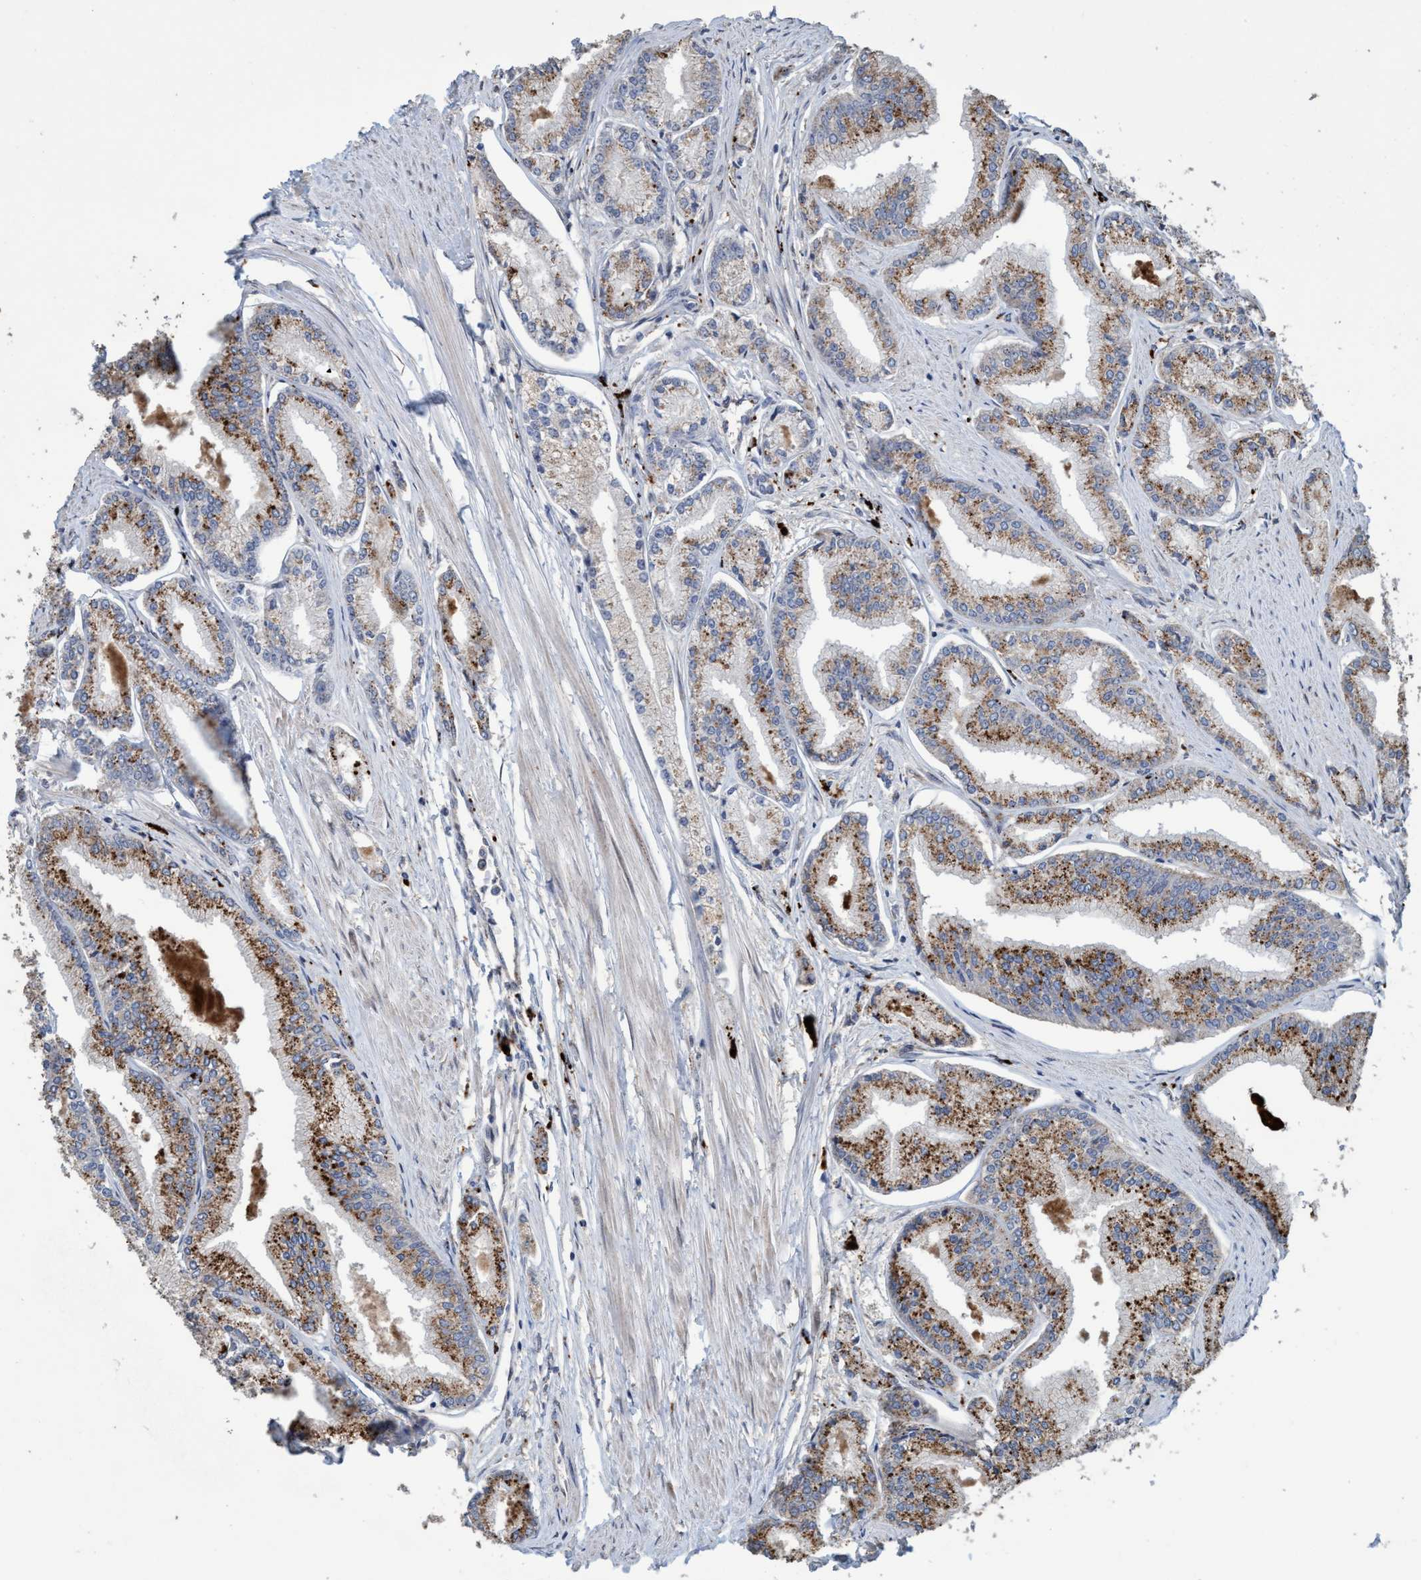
{"staining": {"intensity": "strong", "quantity": "25%-75%", "location": "cytoplasmic/membranous"}, "tissue": "prostate cancer", "cell_type": "Tumor cells", "image_type": "cancer", "snomed": [{"axis": "morphology", "description": "Adenocarcinoma, Low grade"}, {"axis": "topography", "description": "Prostate"}], "caption": "The micrograph reveals a brown stain indicating the presence of a protein in the cytoplasmic/membranous of tumor cells in prostate cancer (low-grade adenocarcinoma).", "gene": "BBS9", "patient": {"sex": "male", "age": 52}}